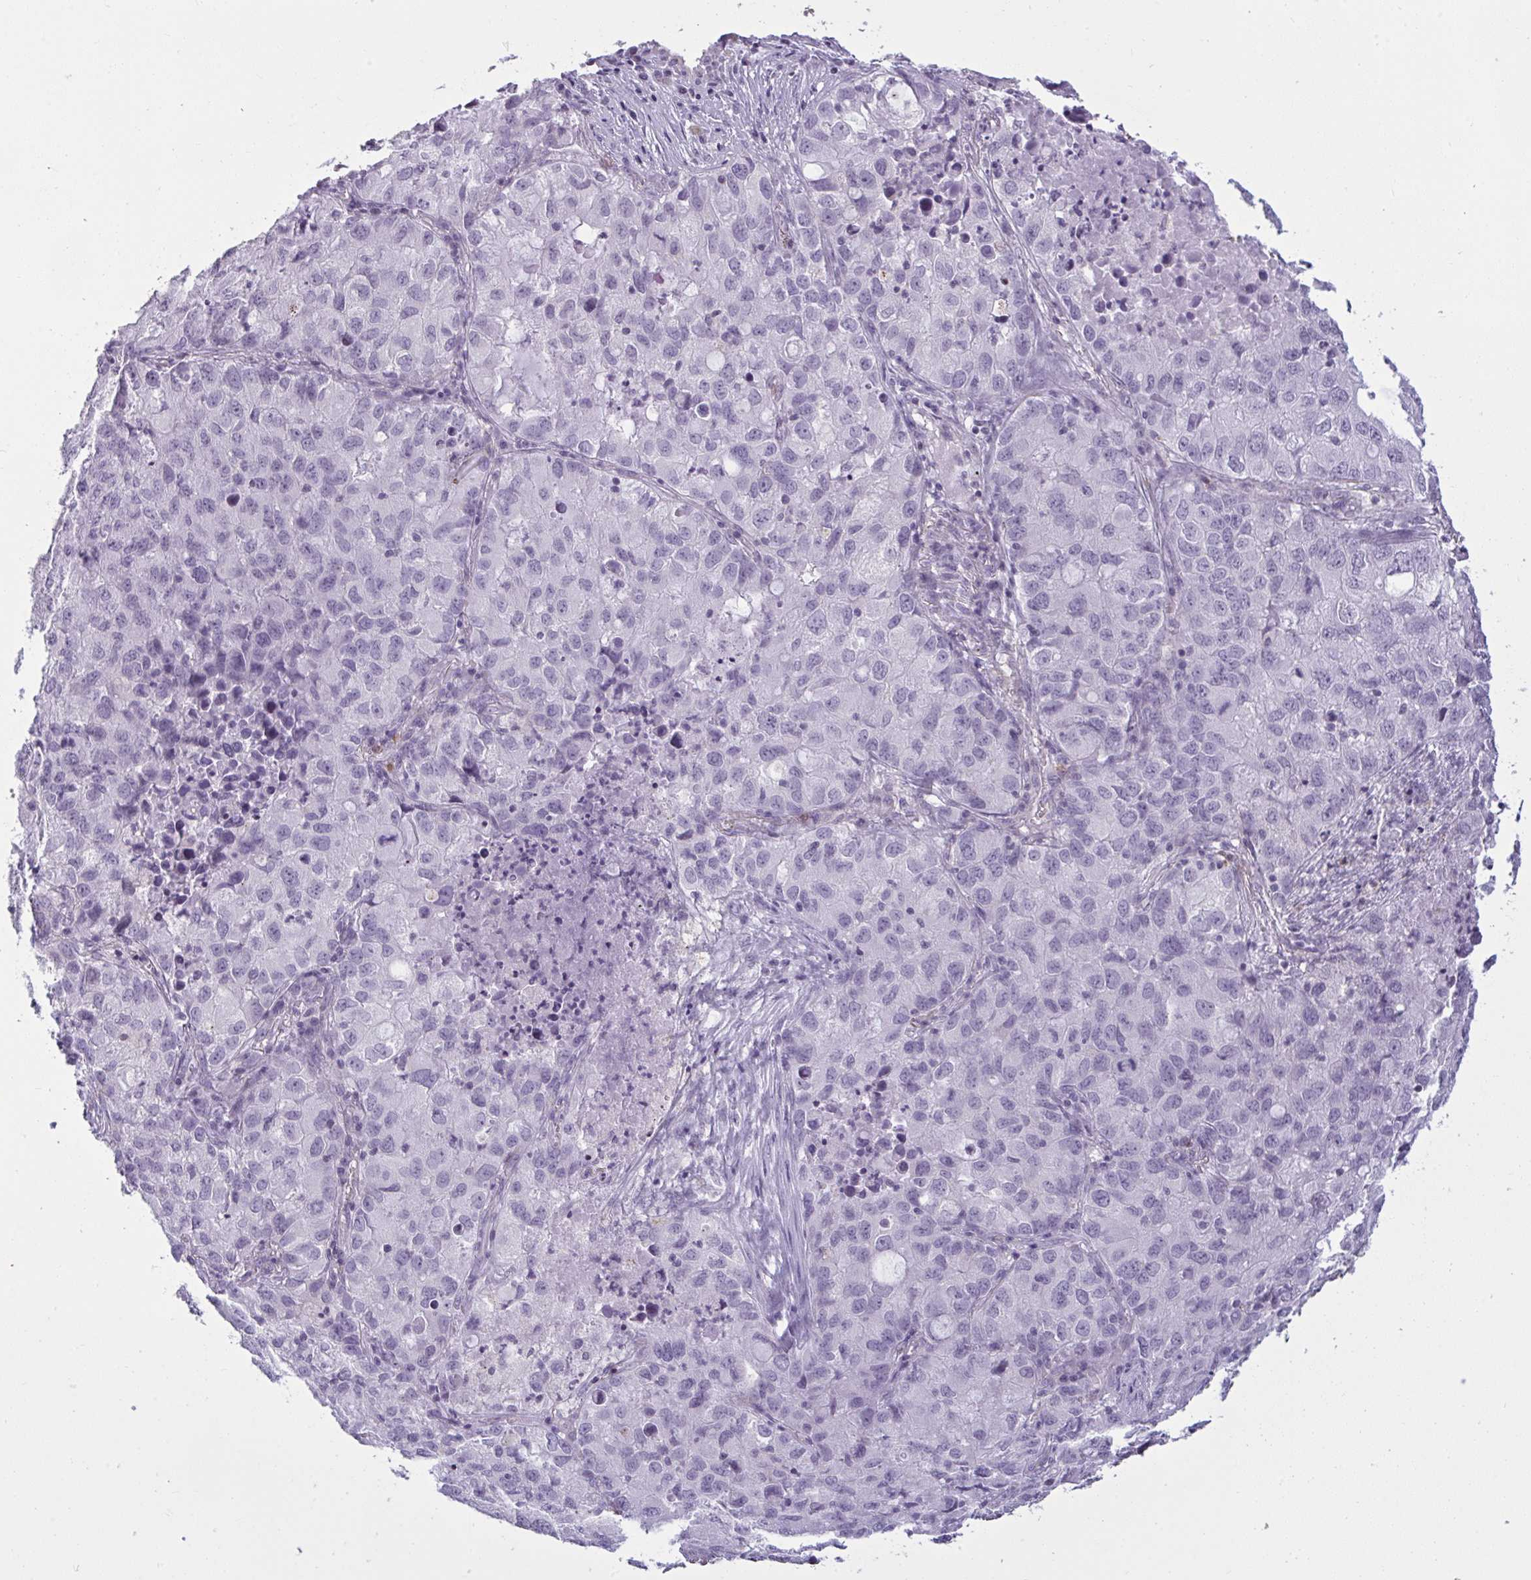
{"staining": {"intensity": "negative", "quantity": "none", "location": "none"}, "tissue": "lung cancer", "cell_type": "Tumor cells", "image_type": "cancer", "snomed": [{"axis": "morphology", "description": "Normal morphology"}, {"axis": "morphology", "description": "Adenocarcinoma, NOS"}, {"axis": "topography", "description": "Lymph node"}, {"axis": "topography", "description": "Lung"}], "caption": "Immunohistochemical staining of human lung cancer (adenocarcinoma) demonstrates no significant positivity in tumor cells.", "gene": "TBC1D4", "patient": {"sex": "female", "age": 51}}